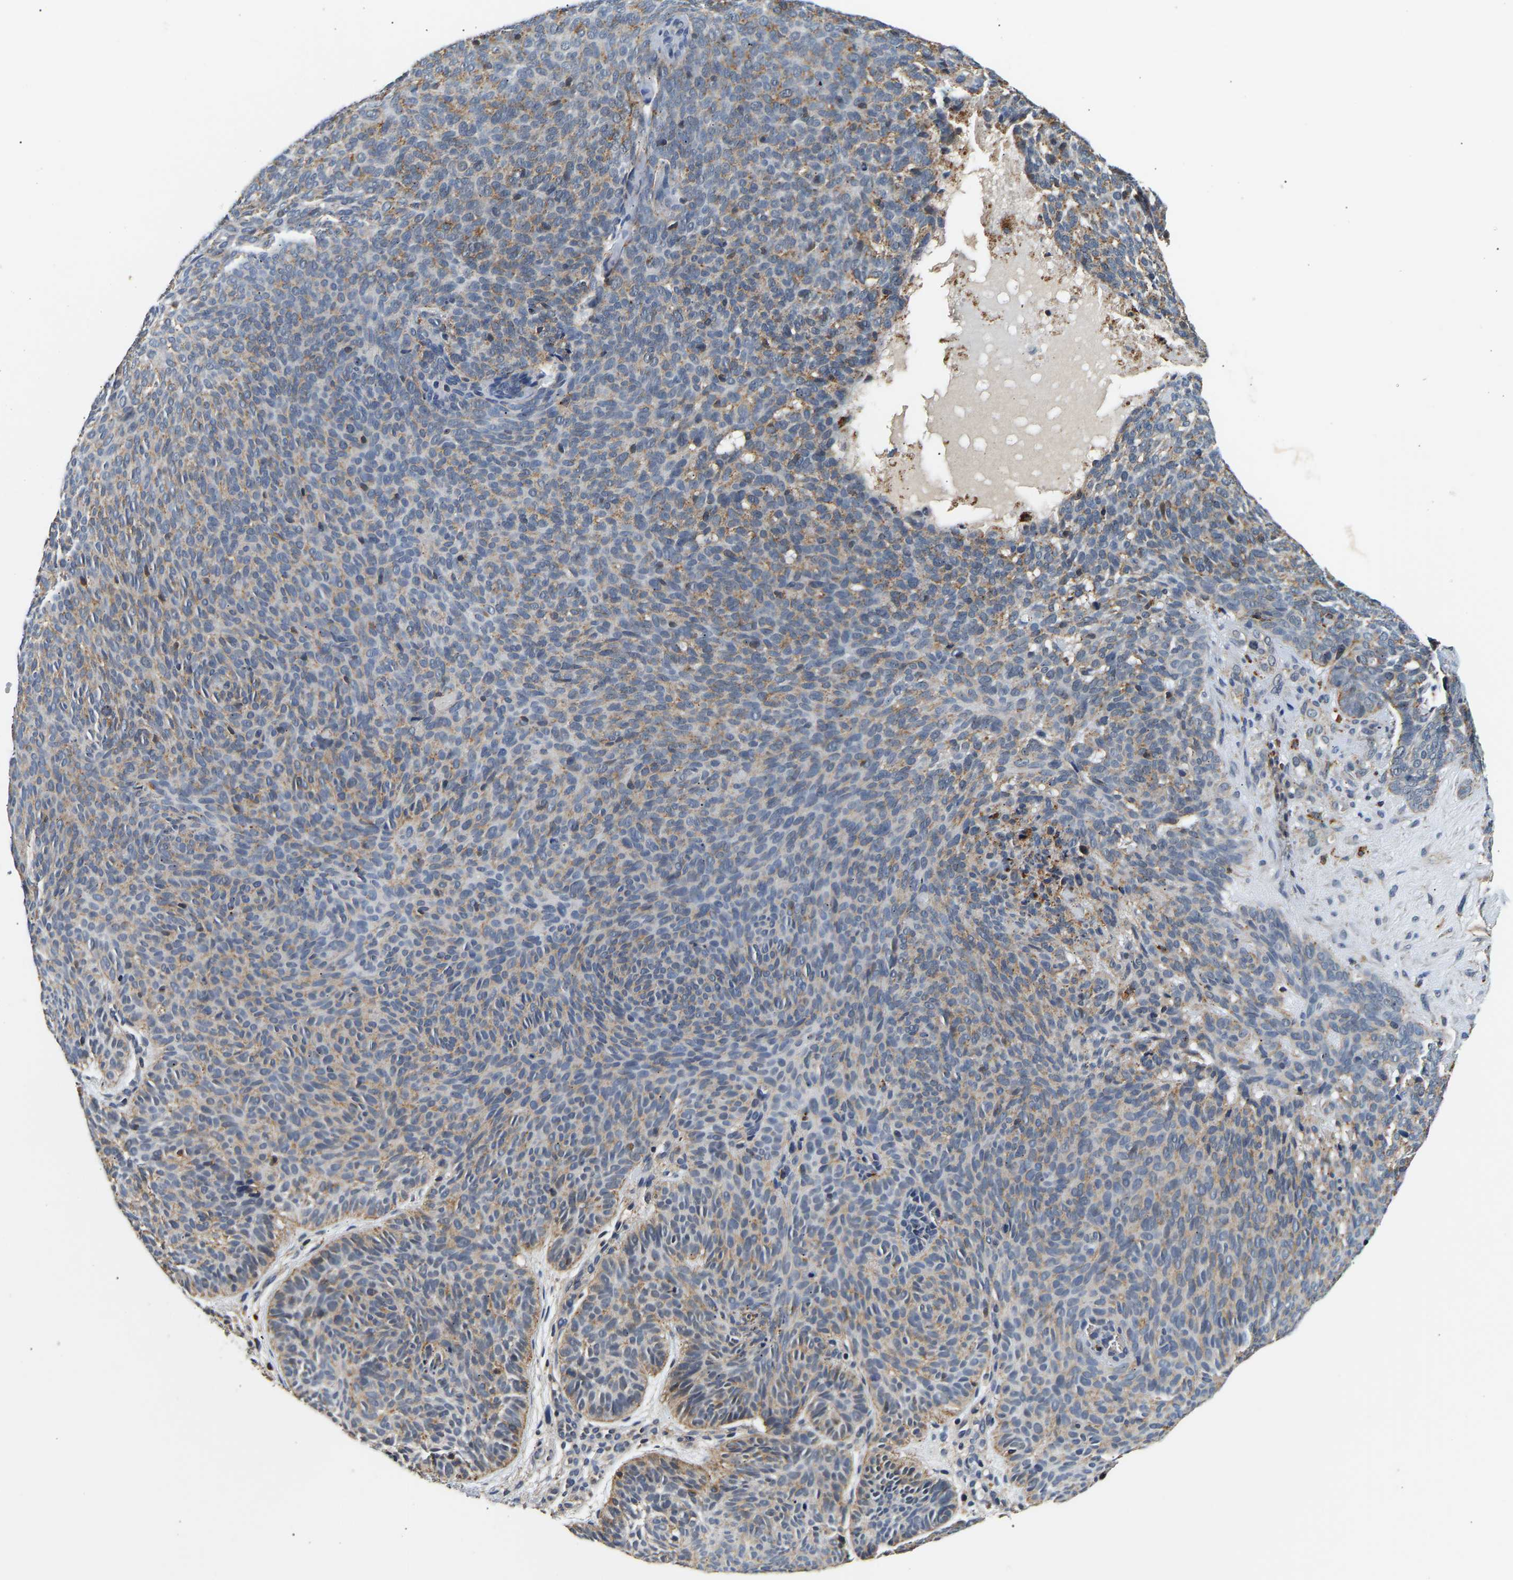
{"staining": {"intensity": "weak", "quantity": "25%-75%", "location": "cytoplasmic/membranous"}, "tissue": "skin cancer", "cell_type": "Tumor cells", "image_type": "cancer", "snomed": [{"axis": "morphology", "description": "Basal cell carcinoma"}, {"axis": "topography", "description": "Skin"}], "caption": "Weak cytoplasmic/membranous staining is identified in approximately 25%-75% of tumor cells in skin cancer. (brown staining indicates protein expression, while blue staining denotes nuclei).", "gene": "SMU1", "patient": {"sex": "male", "age": 61}}